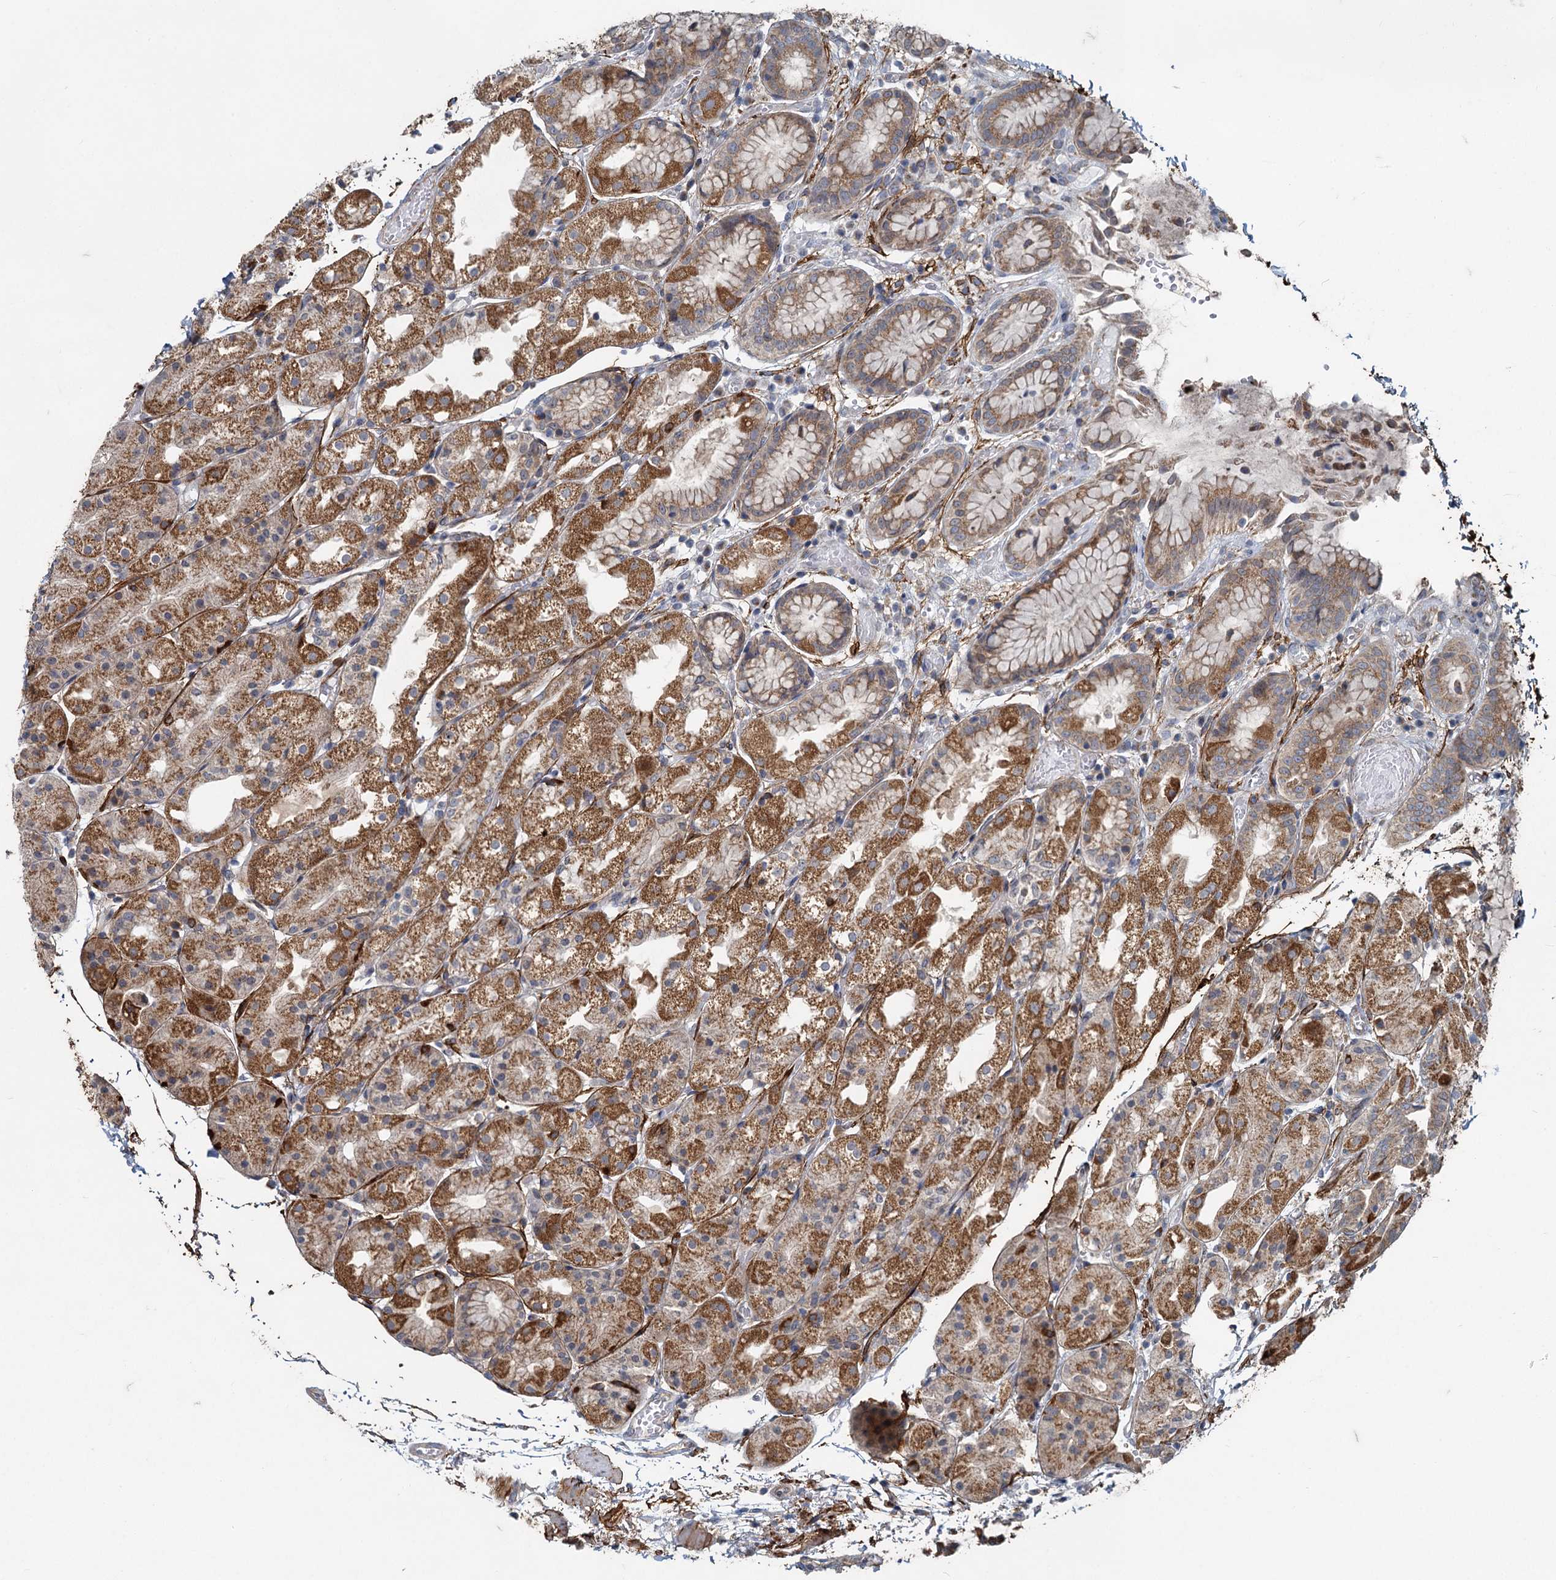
{"staining": {"intensity": "strong", "quantity": "25%-75%", "location": "cytoplasmic/membranous"}, "tissue": "stomach", "cell_type": "Glandular cells", "image_type": "normal", "snomed": [{"axis": "morphology", "description": "Normal tissue, NOS"}, {"axis": "topography", "description": "Stomach, upper"}], "caption": "The histopathology image shows immunohistochemical staining of benign stomach. There is strong cytoplasmic/membranous staining is present in approximately 25%-75% of glandular cells. The protein is shown in brown color, while the nuclei are stained blue.", "gene": "ADCY2", "patient": {"sex": "male", "age": 72}}